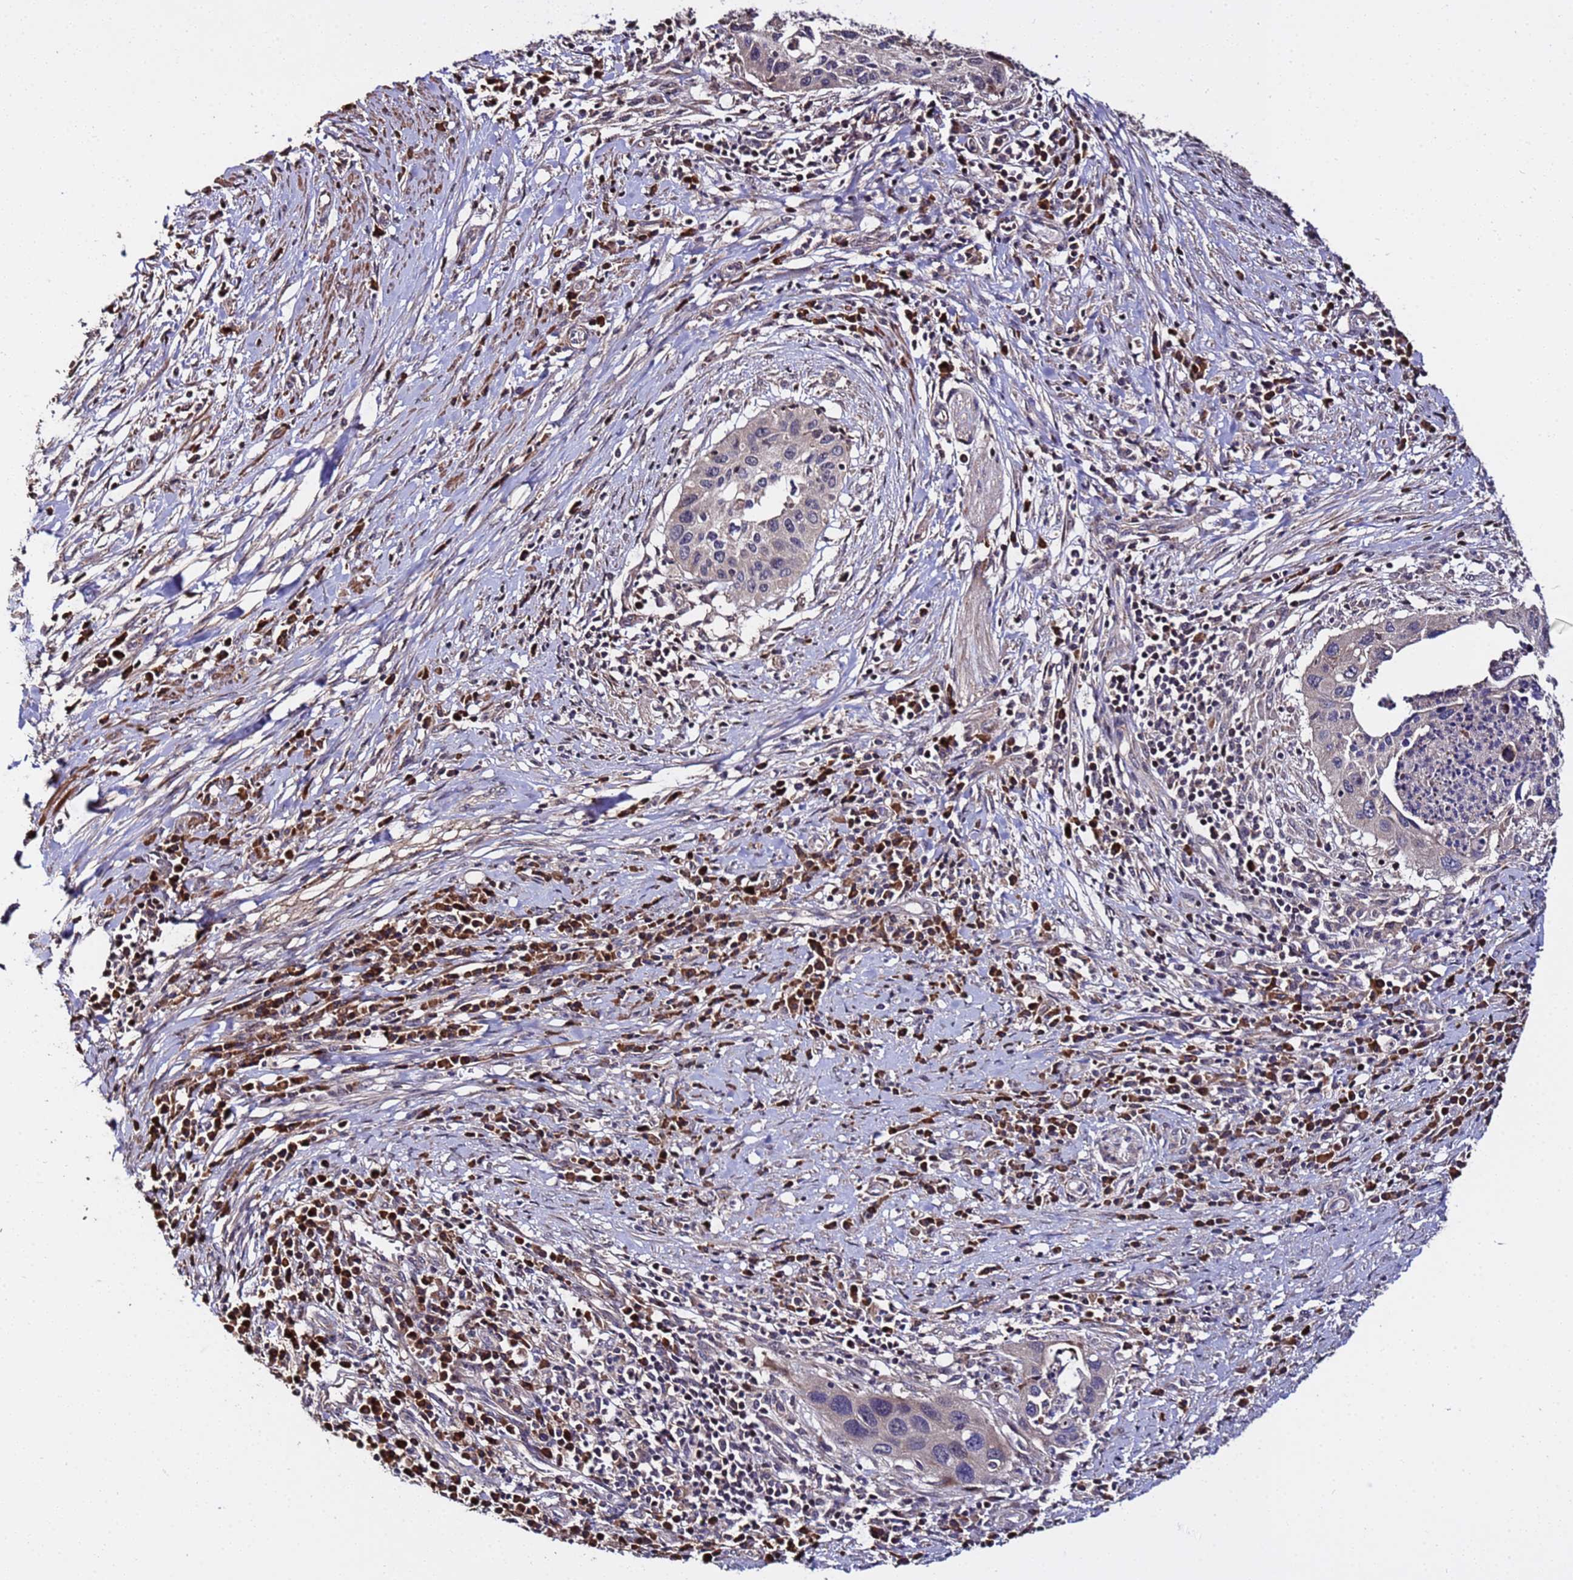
{"staining": {"intensity": "negative", "quantity": "none", "location": "none"}, "tissue": "cervical cancer", "cell_type": "Tumor cells", "image_type": "cancer", "snomed": [{"axis": "morphology", "description": "Squamous cell carcinoma, NOS"}, {"axis": "topography", "description": "Cervix"}], "caption": "IHC micrograph of neoplastic tissue: human cervical squamous cell carcinoma stained with DAB (3,3'-diaminobenzidine) displays no significant protein positivity in tumor cells.", "gene": "WNK4", "patient": {"sex": "female", "age": 38}}